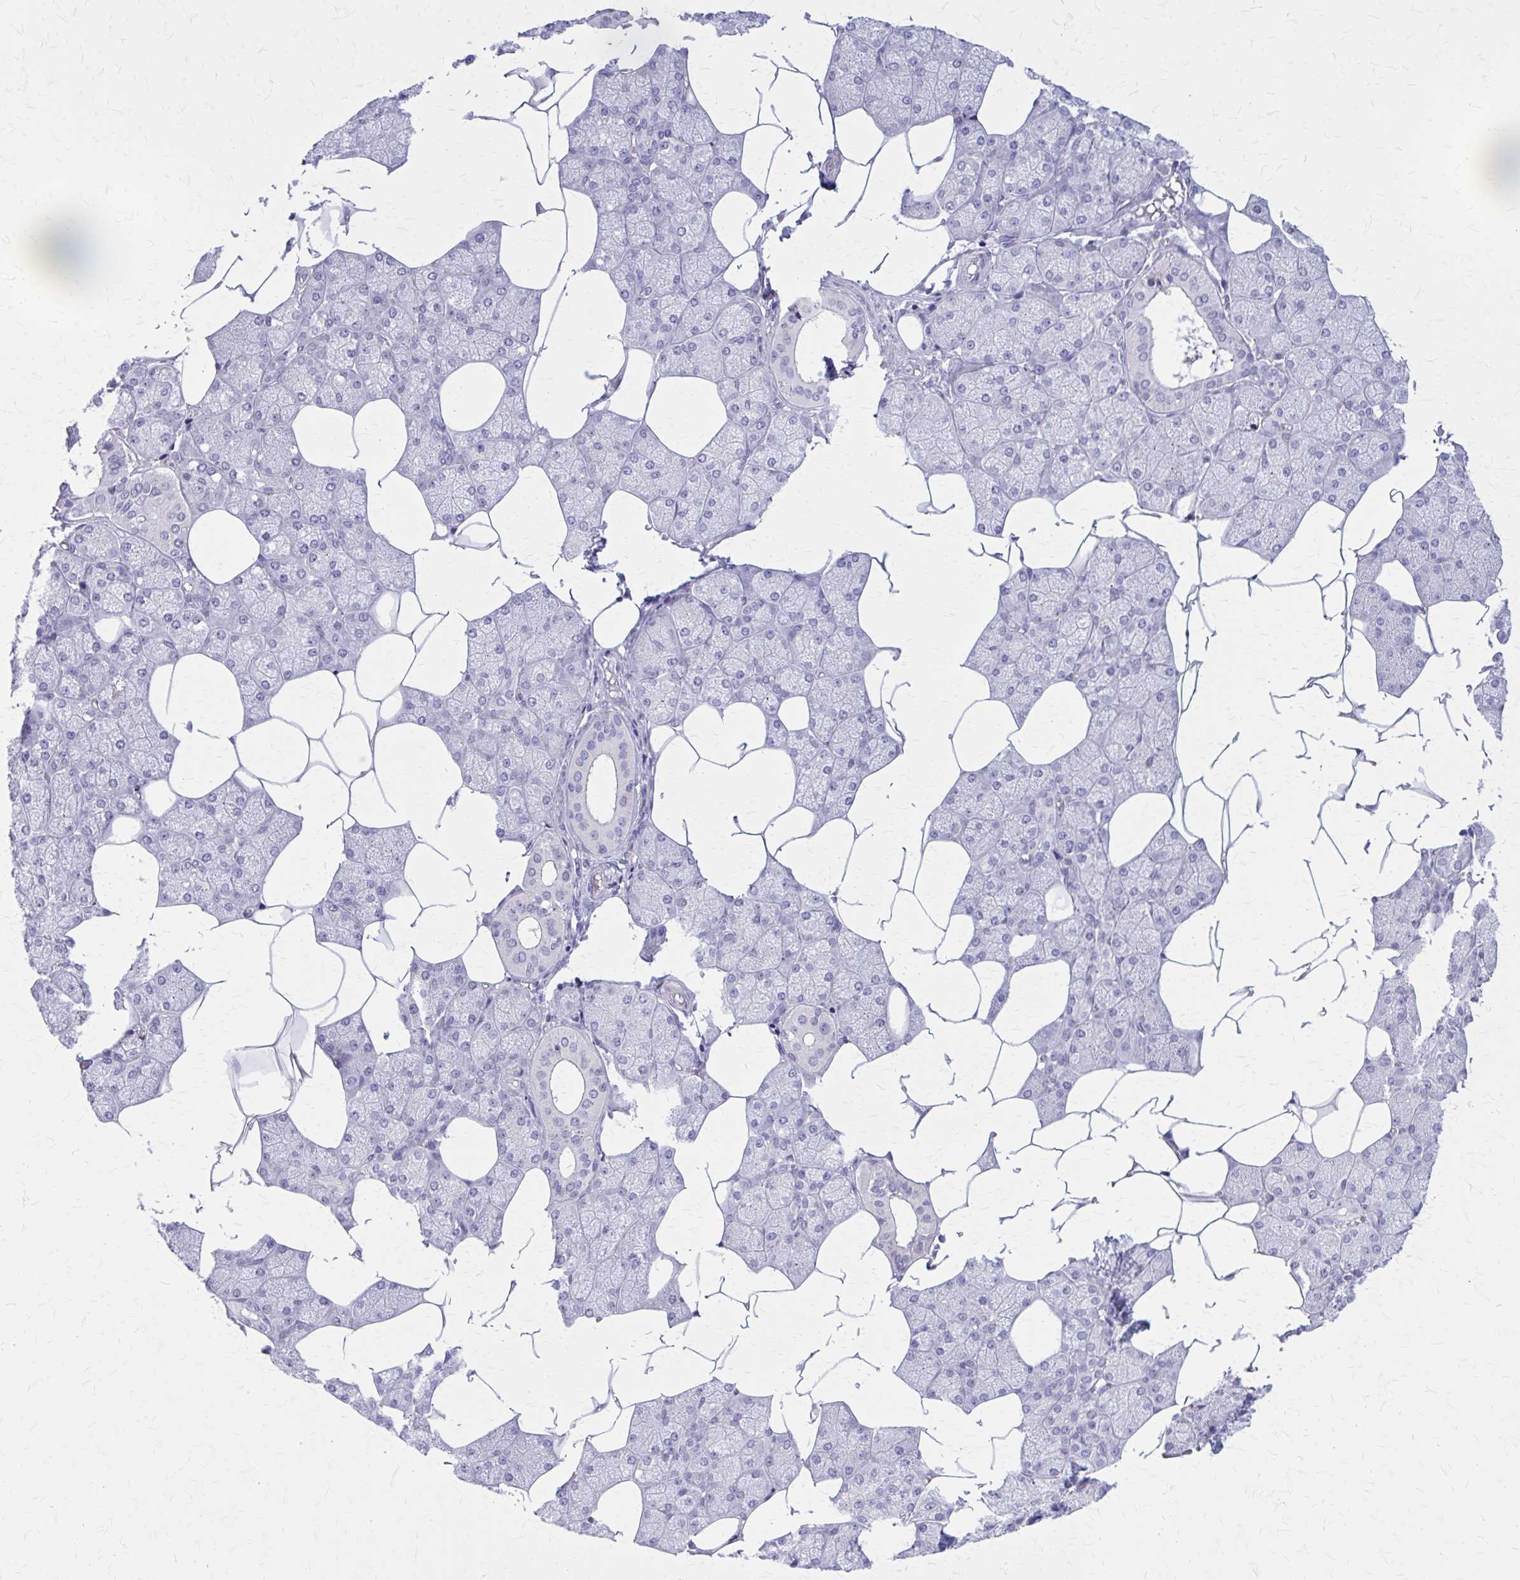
{"staining": {"intensity": "negative", "quantity": "none", "location": "none"}, "tissue": "salivary gland", "cell_type": "Glandular cells", "image_type": "normal", "snomed": [{"axis": "morphology", "description": "Normal tissue, NOS"}, {"axis": "topography", "description": "Salivary gland"}], "caption": "High power microscopy image of an IHC image of benign salivary gland, revealing no significant staining in glandular cells.", "gene": "PITPNM1", "patient": {"sex": "female", "age": 43}}